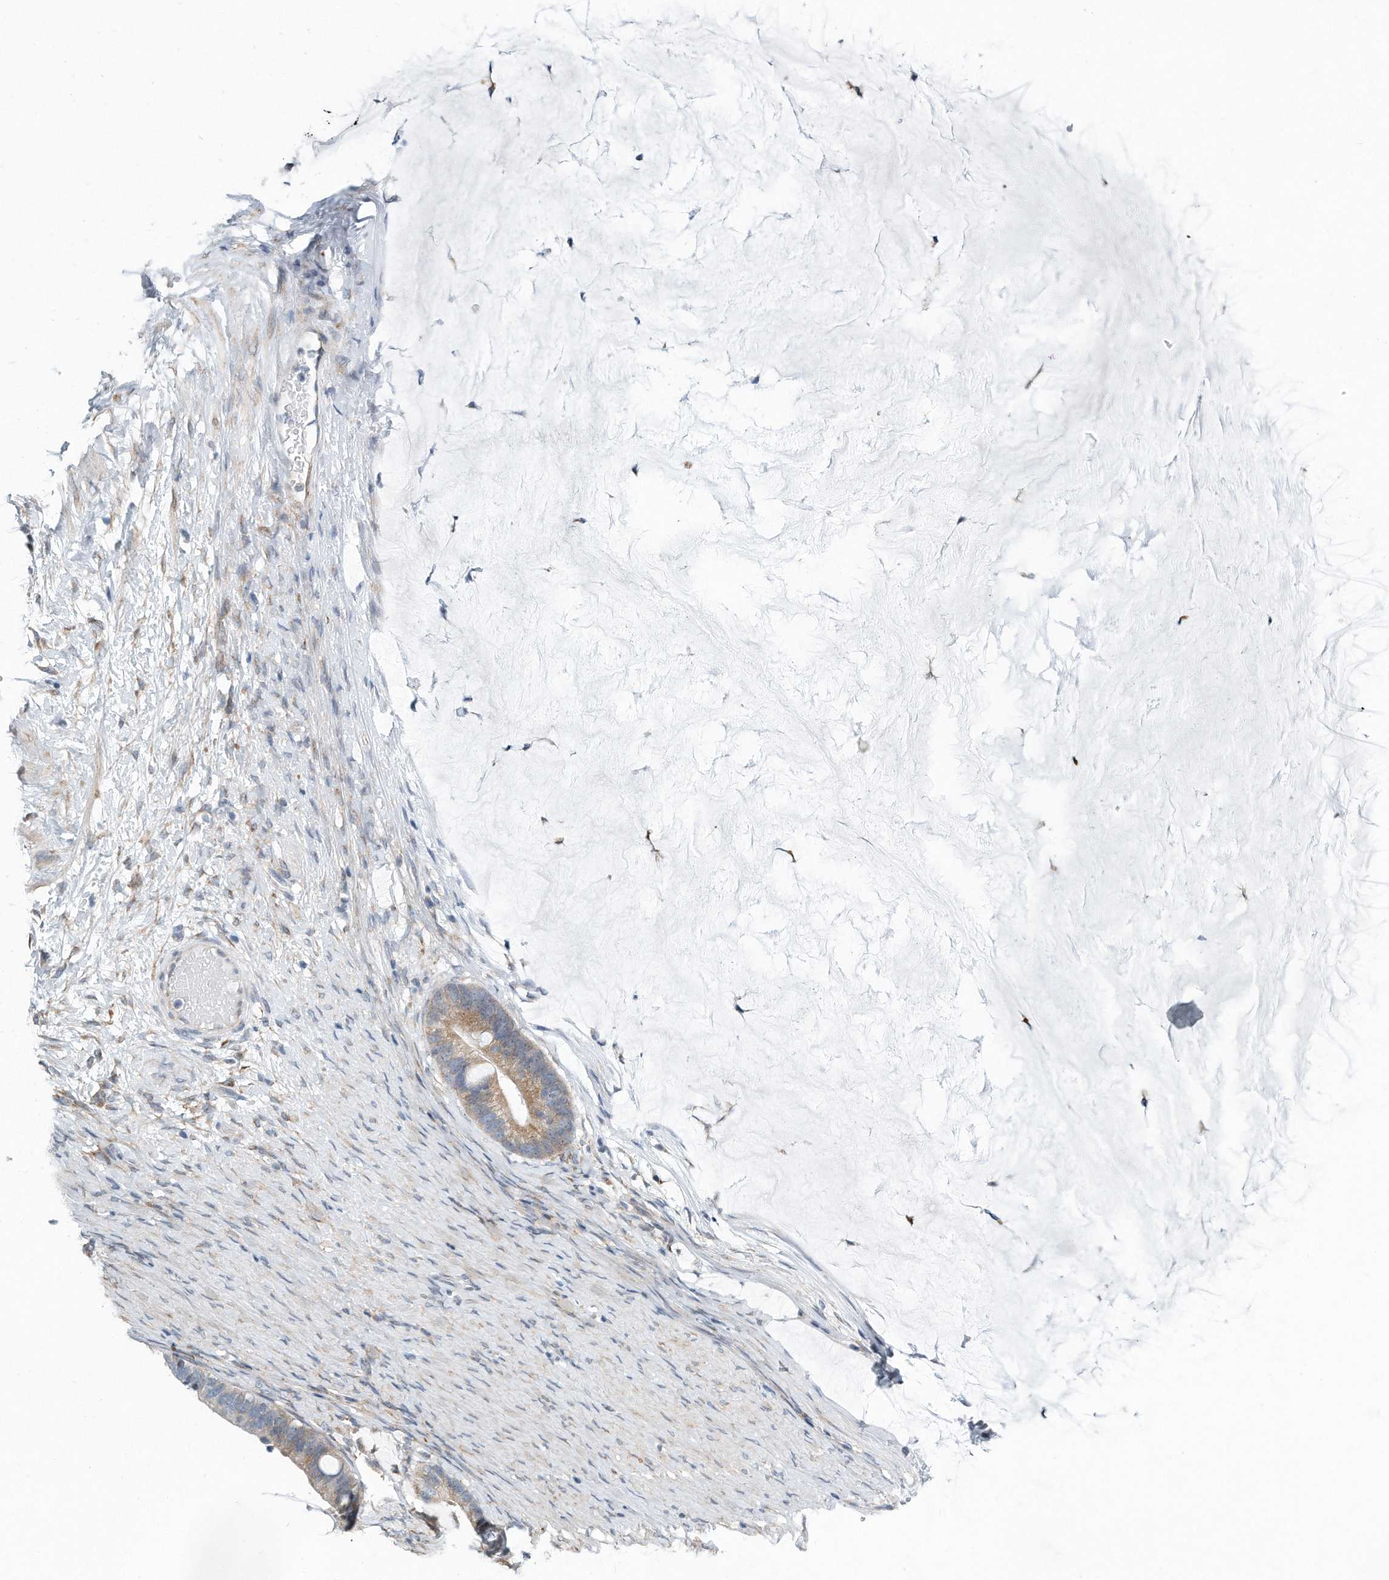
{"staining": {"intensity": "weak", "quantity": ">75%", "location": "cytoplasmic/membranous"}, "tissue": "ovarian cancer", "cell_type": "Tumor cells", "image_type": "cancer", "snomed": [{"axis": "morphology", "description": "Cystadenocarcinoma, mucinous, NOS"}, {"axis": "topography", "description": "Ovary"}], "caption": "Ovarian mucinous cystadenocarcinoma stained with a brown dye shows weak cytoplasmic/membranous positive expression in about >75% of tumor cells.", "gene": "VLDLR", "patient": {"sex": "female", "age": 61}}